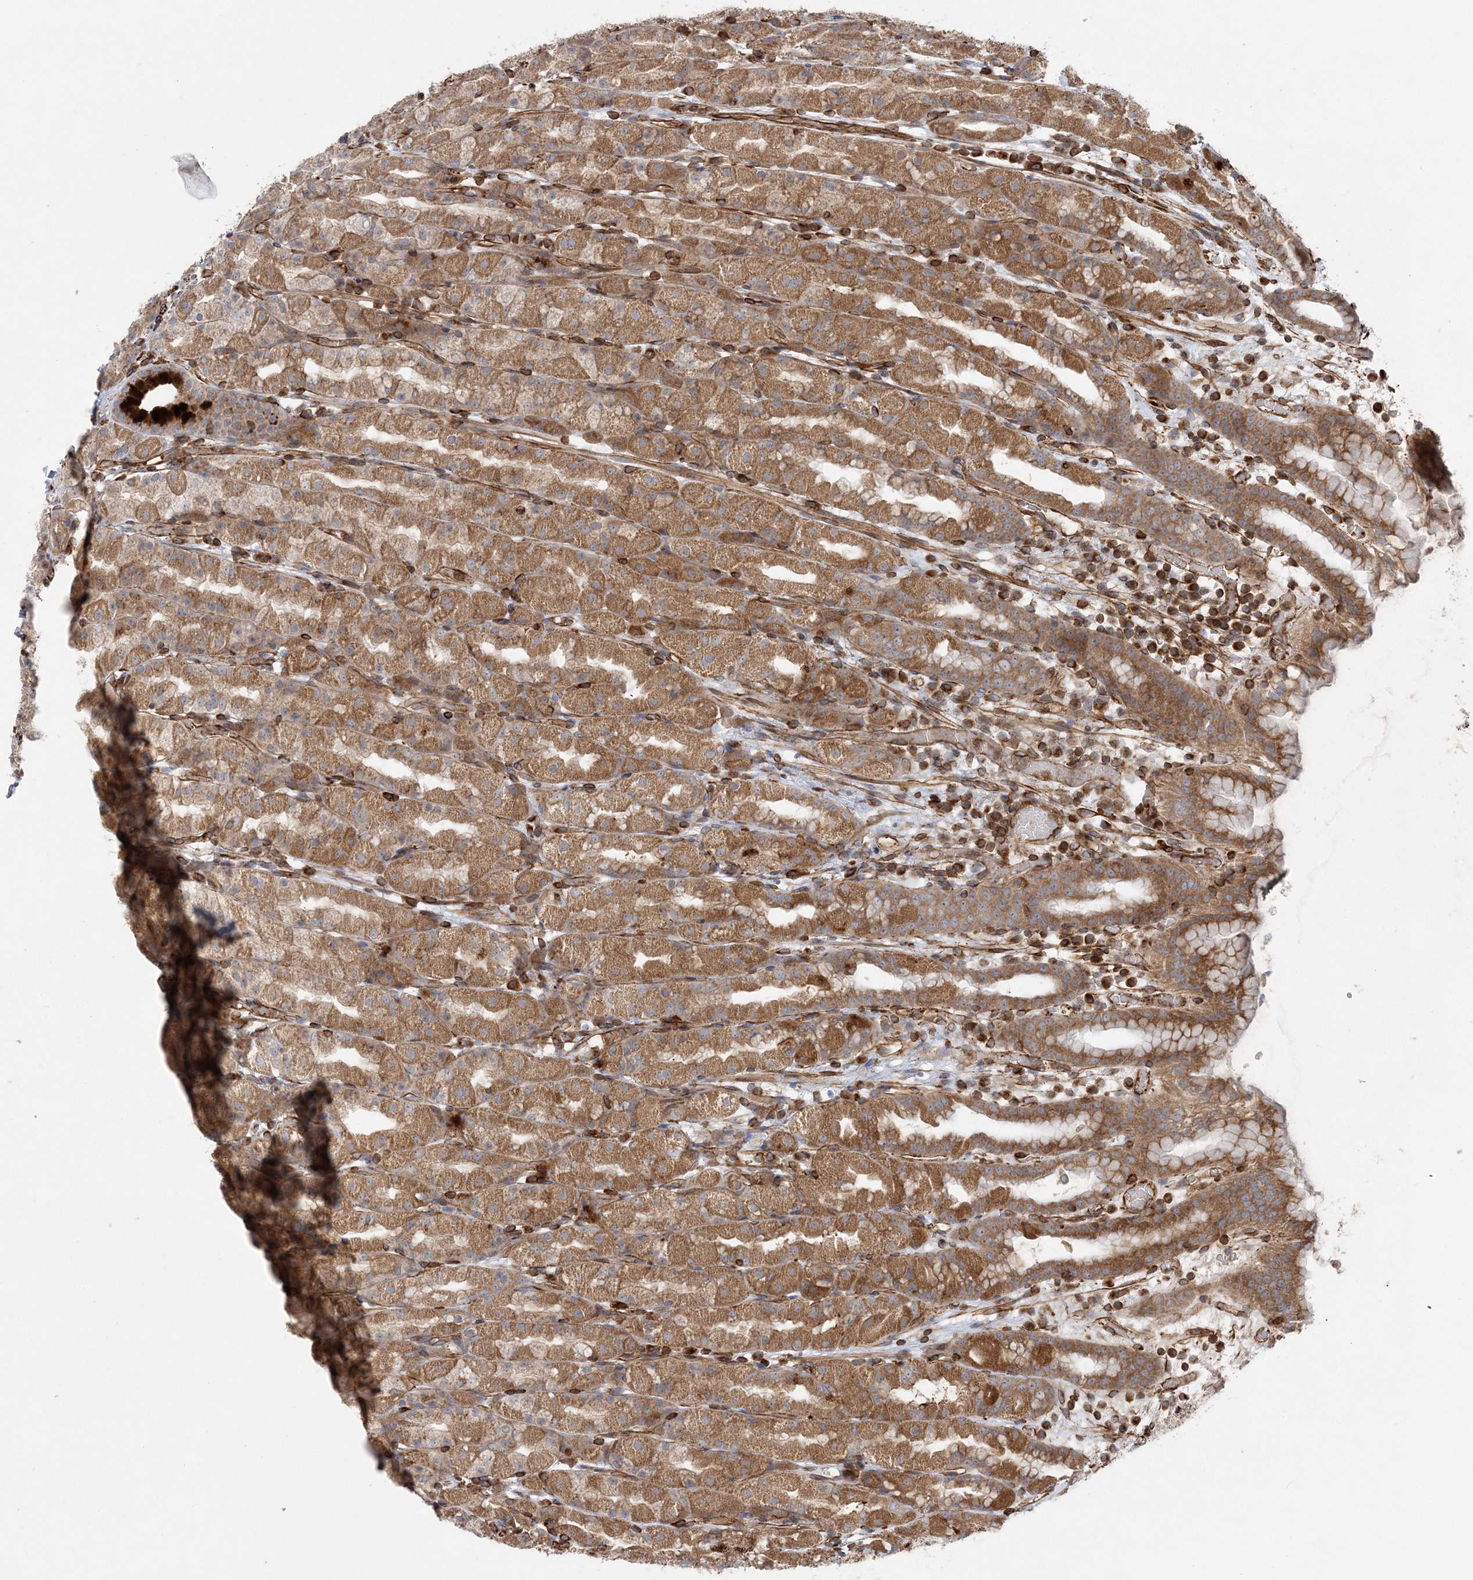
{"staining": {"intensity": "moderate", "quantity": ">75%", "location": "cytoplasmic/membranous"}, "tissue": "stomach", "cell_type": "Glandular cells", "image_type": "normal", "snomed": [{"axis": "morphology", "description": "Normal tissue, NOS"}, {"axis": "topography", "description": "Stomach, upper"}], "caption": "The image exhibits a brown stain indicating the presence of a protein in the cytoplasmic/membranous of glandular cells in stomach.", "gene": "FAM114A2", "patient": {"sex": "male", "age": 68}}